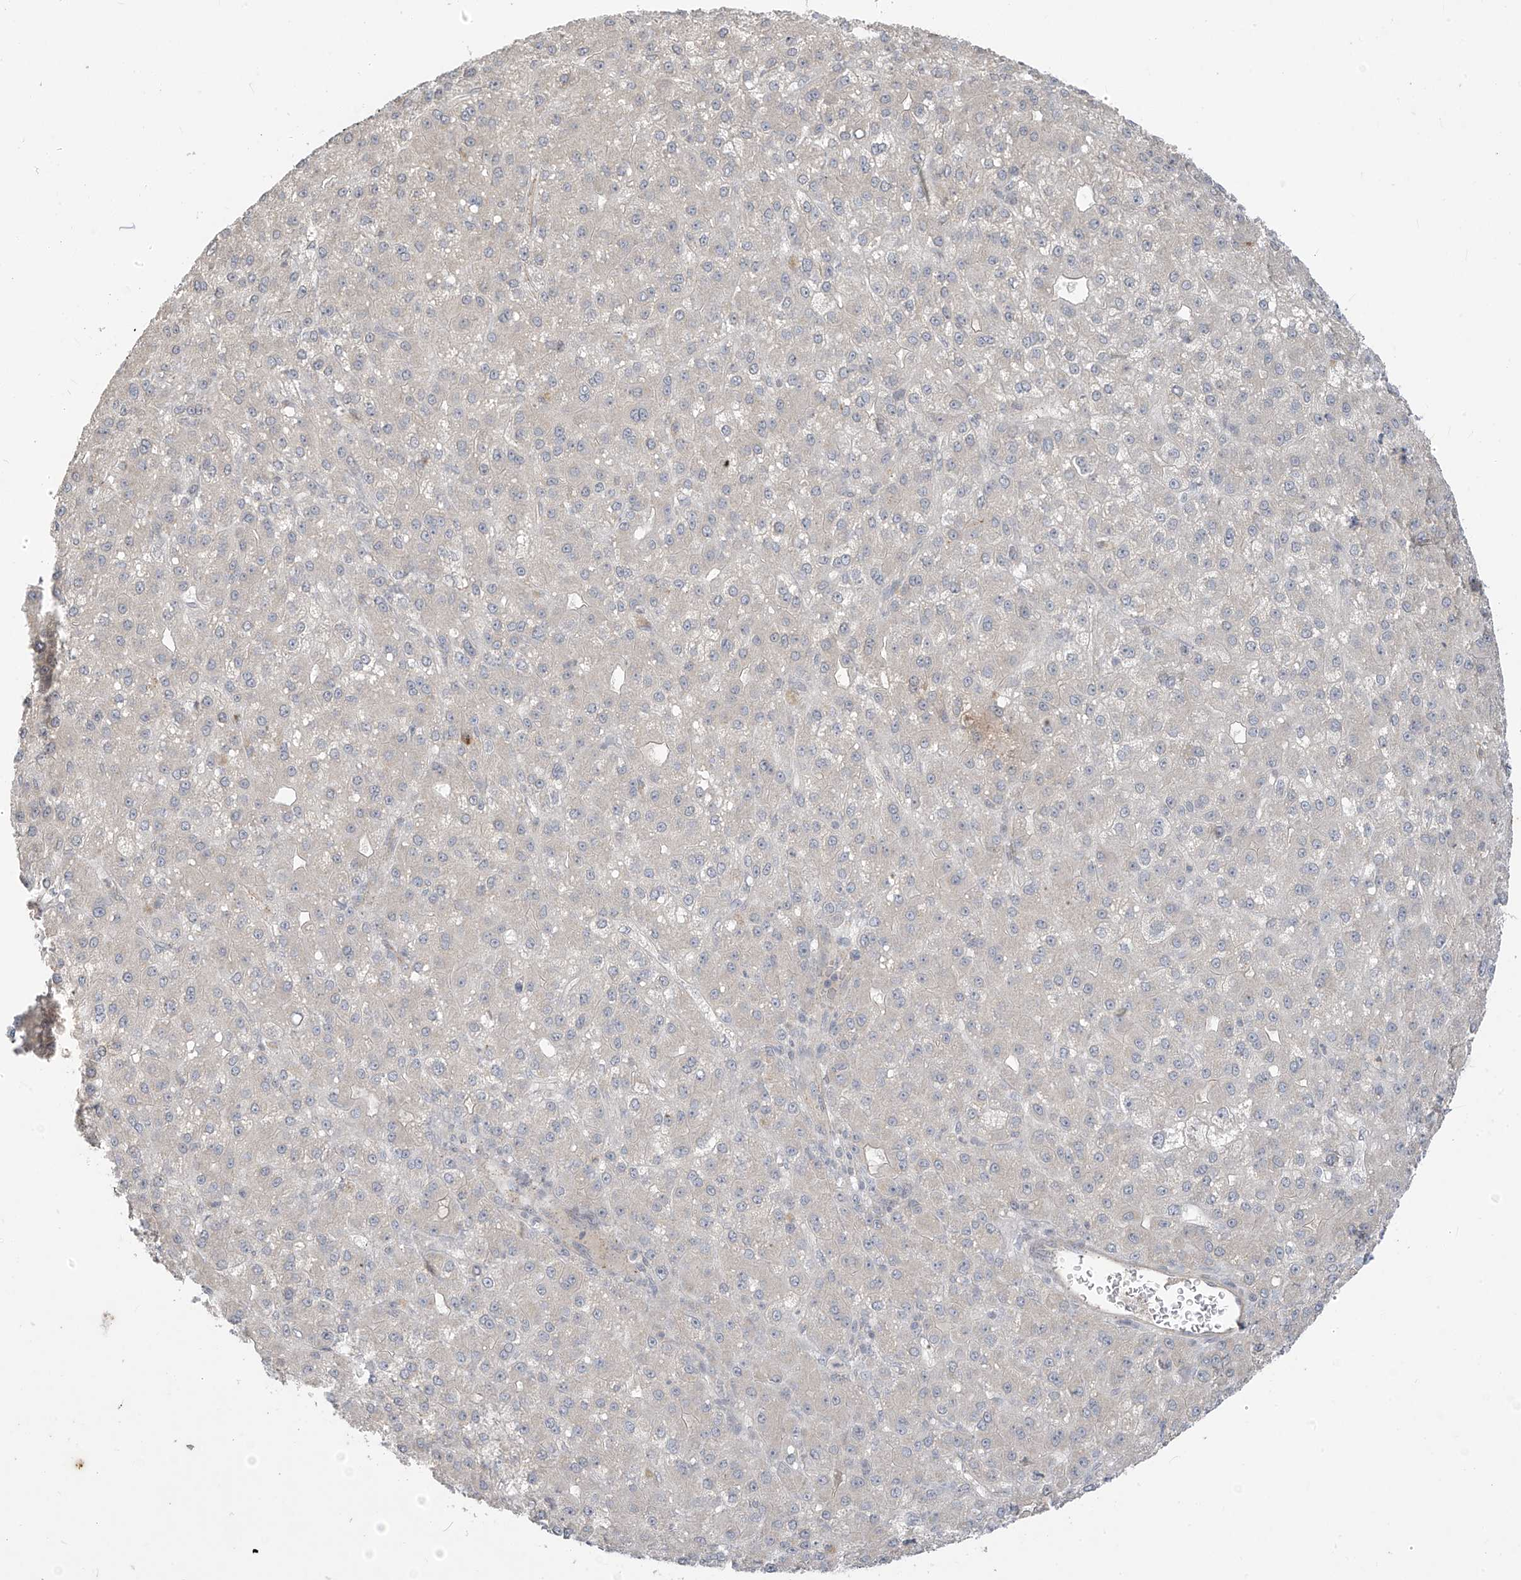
{"staining": {"intensity": "negative", "quantity": "none", "location": "none"}, "tissue": "liver cancer", "cell_type": "Tumor cells", "image_type": "cancer", "snomed": [{"axis": "morphology", "description": "Carcinoma, Hepatocellular, NOS"}, {"axis": "topography", "description": "Liver"}], "caption": "A high-resolution histopathology image shows immunohistochemistry staining of hepatocellular carcinoma (liver), which demonstrates no significant staining in tumor cells.", "gene": "DGKQ", "patient": {"sex": "male", "age": 67}}